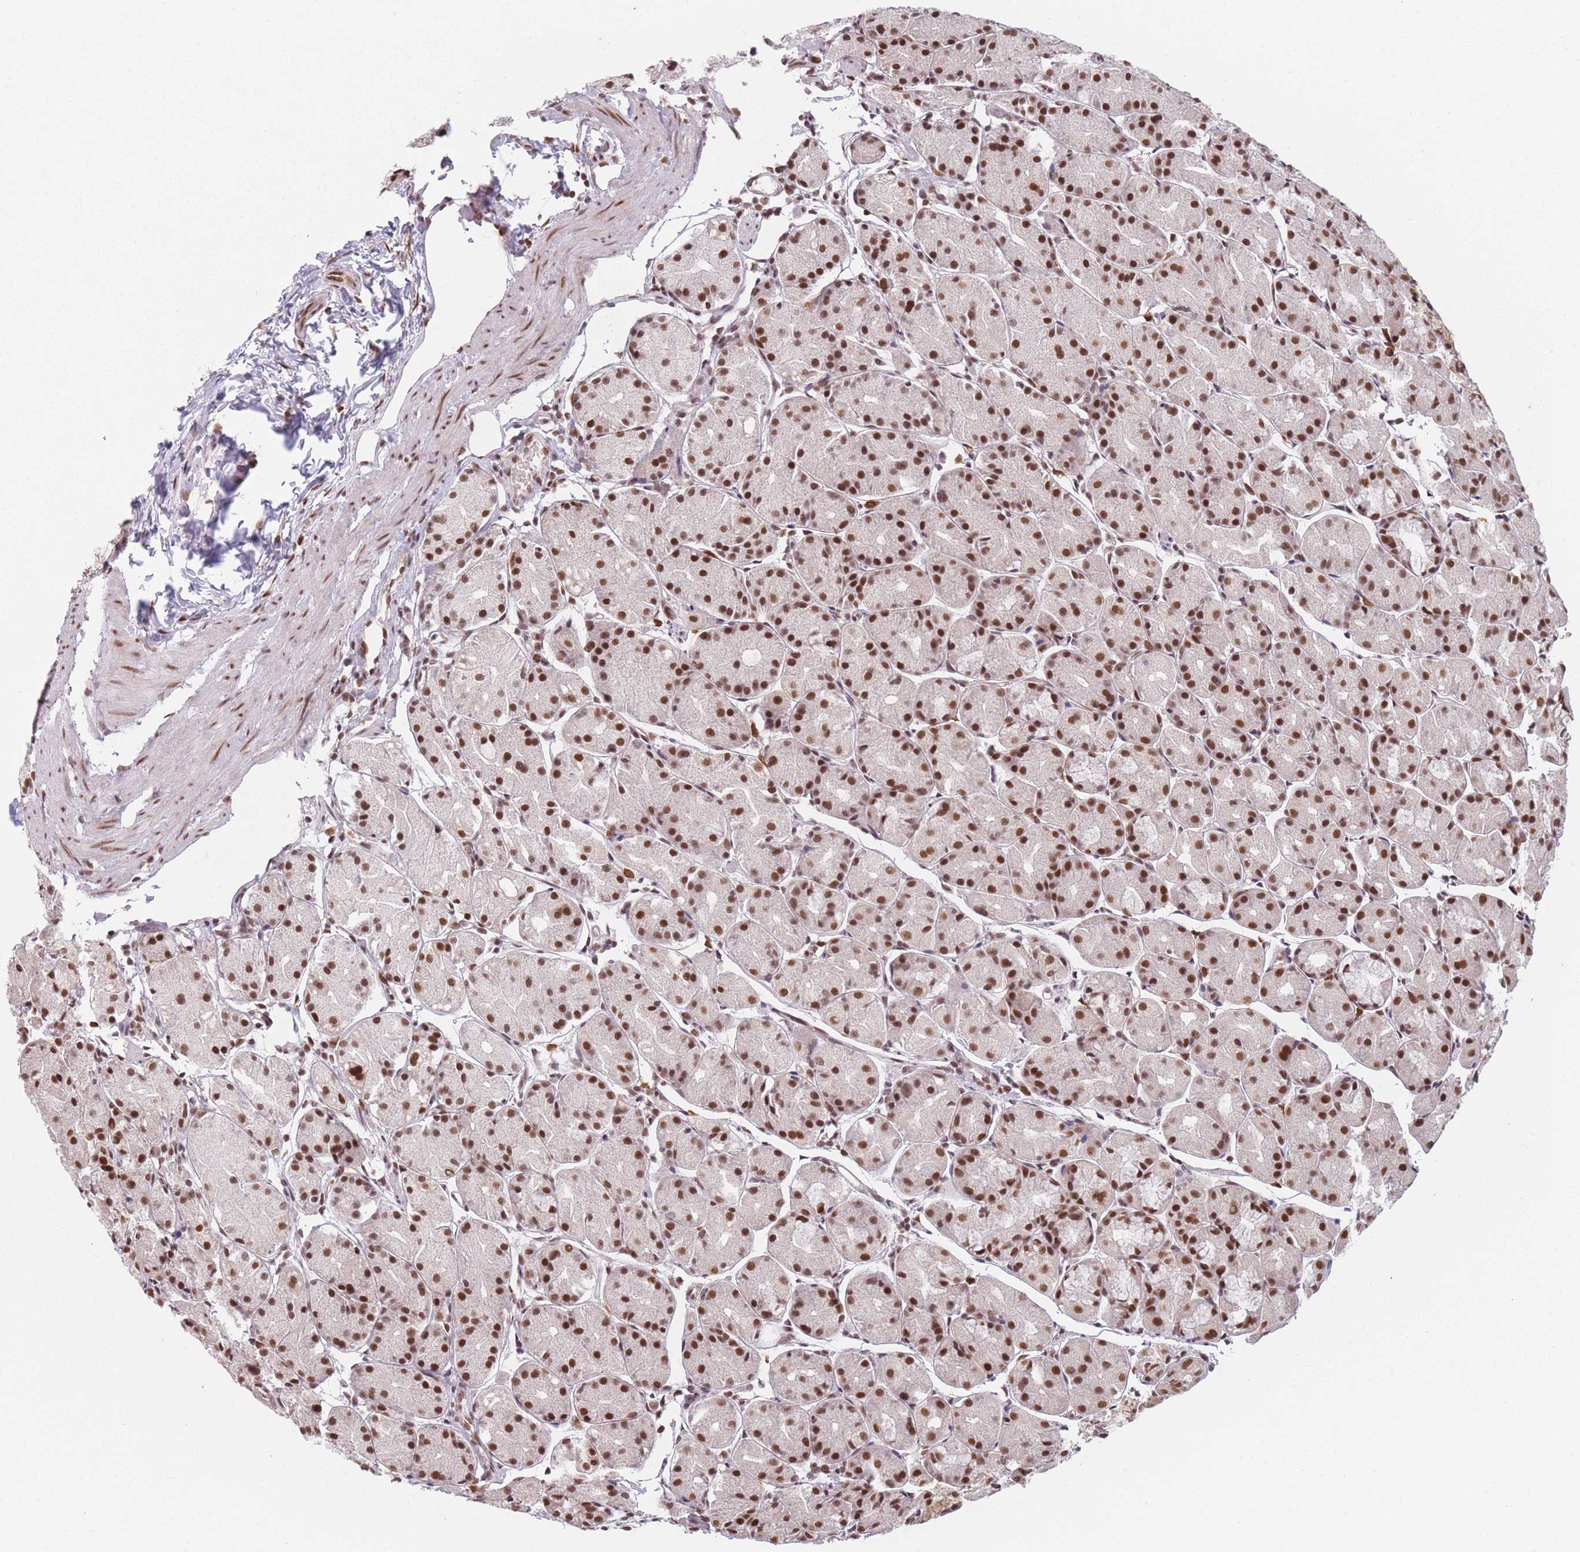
{"staining": {"intensity": "strong", "quantity": ">75%", "location": "nuclear"}, "tissue": "stomach", "cell_type": "Glandular cells", "image_type": "normal", "snomed": [{"axis": "morphology", "description": "Normal tissue, NOS"}, {"axis": "topography", "description": "Stomach, upper"}], "caption": "Stomach stained with IHC displays strong nuclear positivity in about >75% of glandular cells.", "gene": "SUPT6H", "patient": {"sex": "male", "age": 47}}